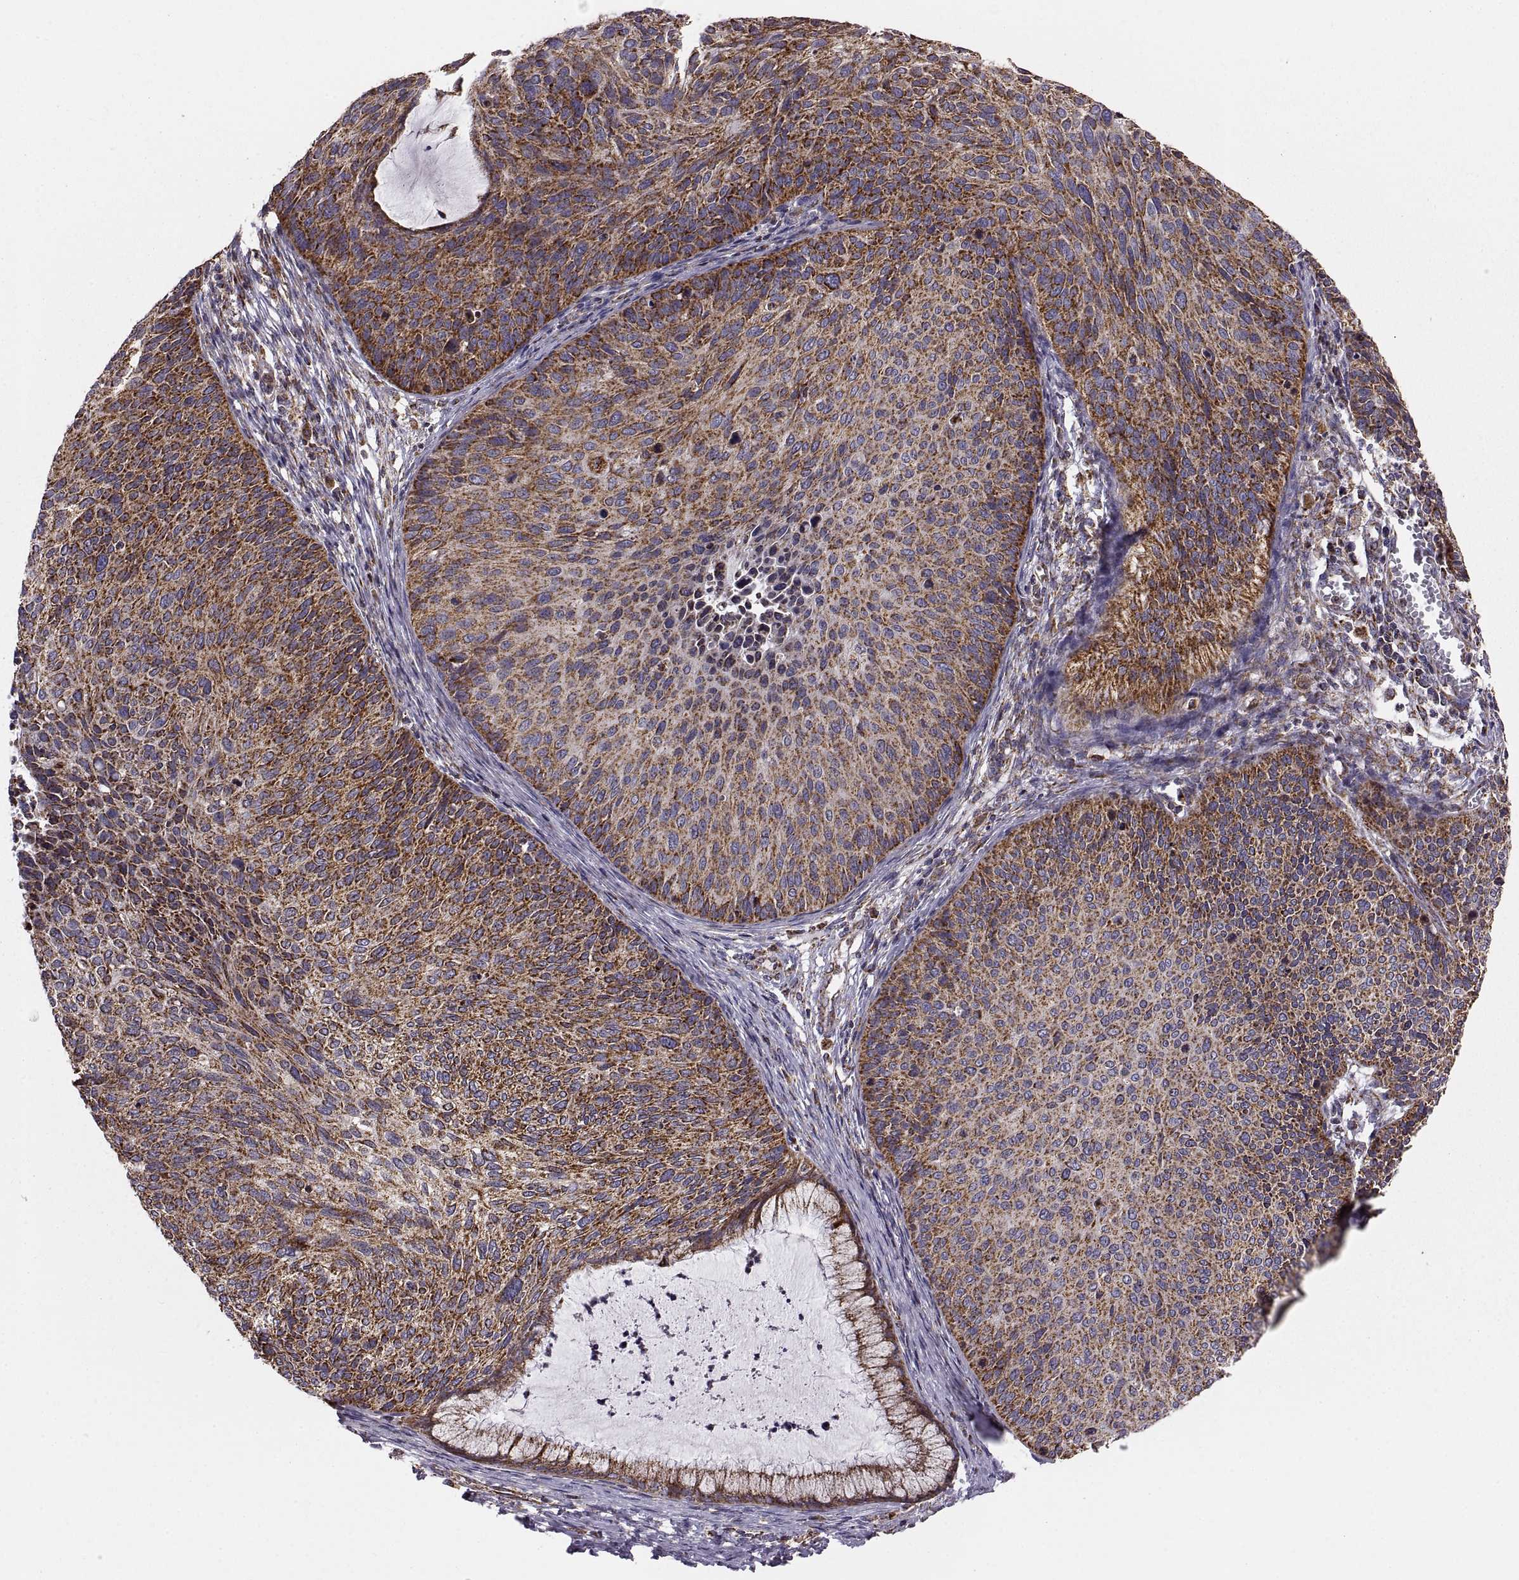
{"staining": {"intensity": "strong", "quantity": ">75%", "location": "cytoplasmic/membranous"}, "tissue": "cervical cancer", "cell_type": "Tumor cells", "image_type": "cancer", "snomed": [{"axis": "morphology", "description": "Squamous cell carcinoma, NOS"}, {"axis": "topography", "description": "Cervix"}], "caption": "Cervical cancer stained for a protein demonstrates strong cytoplasmic/membranous positivity in tumor cells.", "gene": "ARSD", "patient": {"sex": "female", "age": 36}}